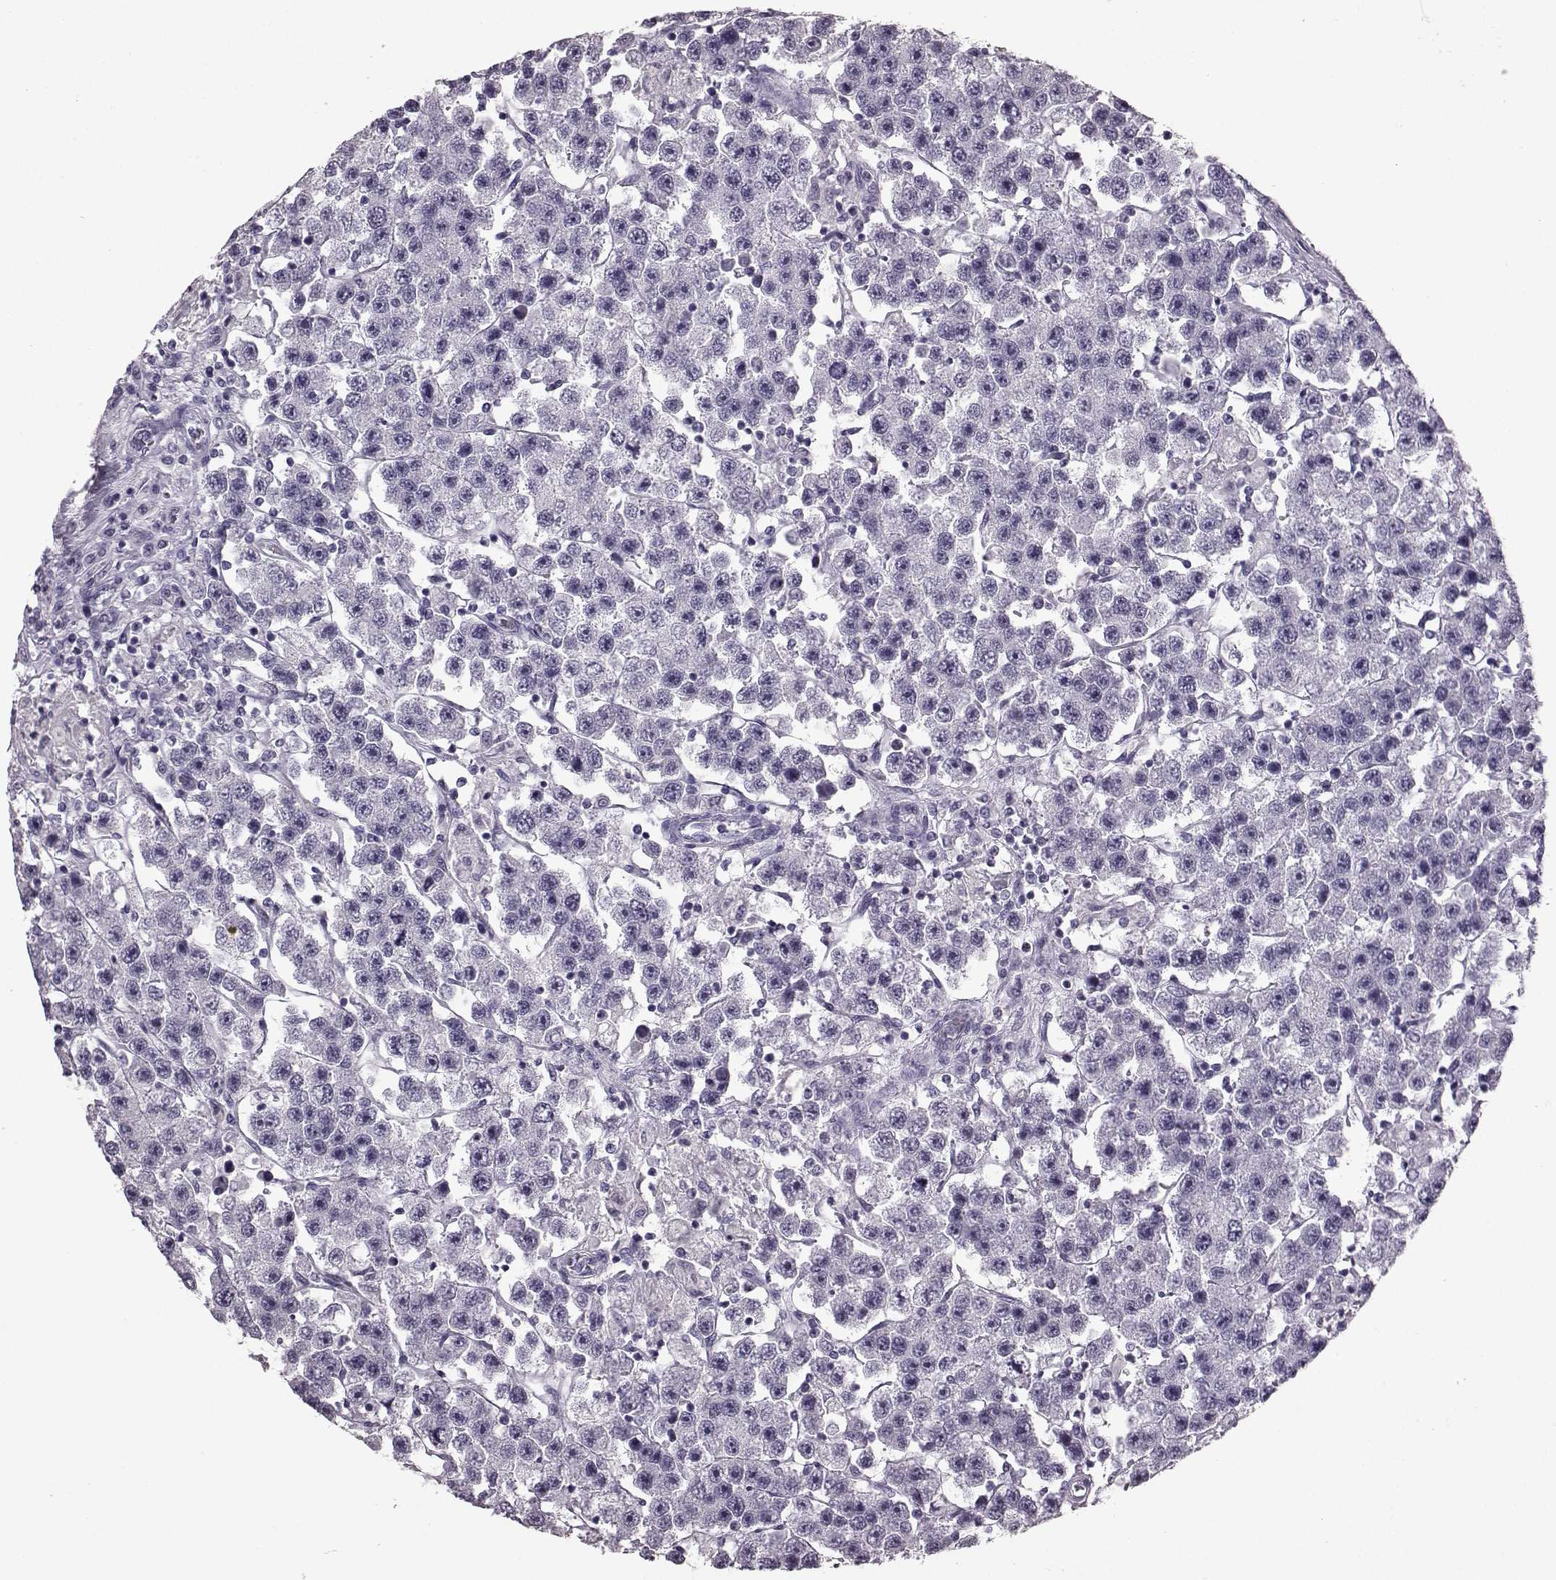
{"staining": {"intensity": "negative", "quantity": "none", "location": "none"}, "tissue": "testis cancer", "cell_type": "Tumor cells", "image_type": "cancer", "snomed": [{"axis": "morphology", "description": "Seminoma, NOS"}, {"axis": "topography", "description": "Testis"}], "caption": "An immunohistochemistry photomicrograph of testis cancer (seminoma) is shown. There is no staining in tumor cells of testis cancer (seminoma).", "gene": "AIPL1", "patient": {"sex": "male", "age": 45}}